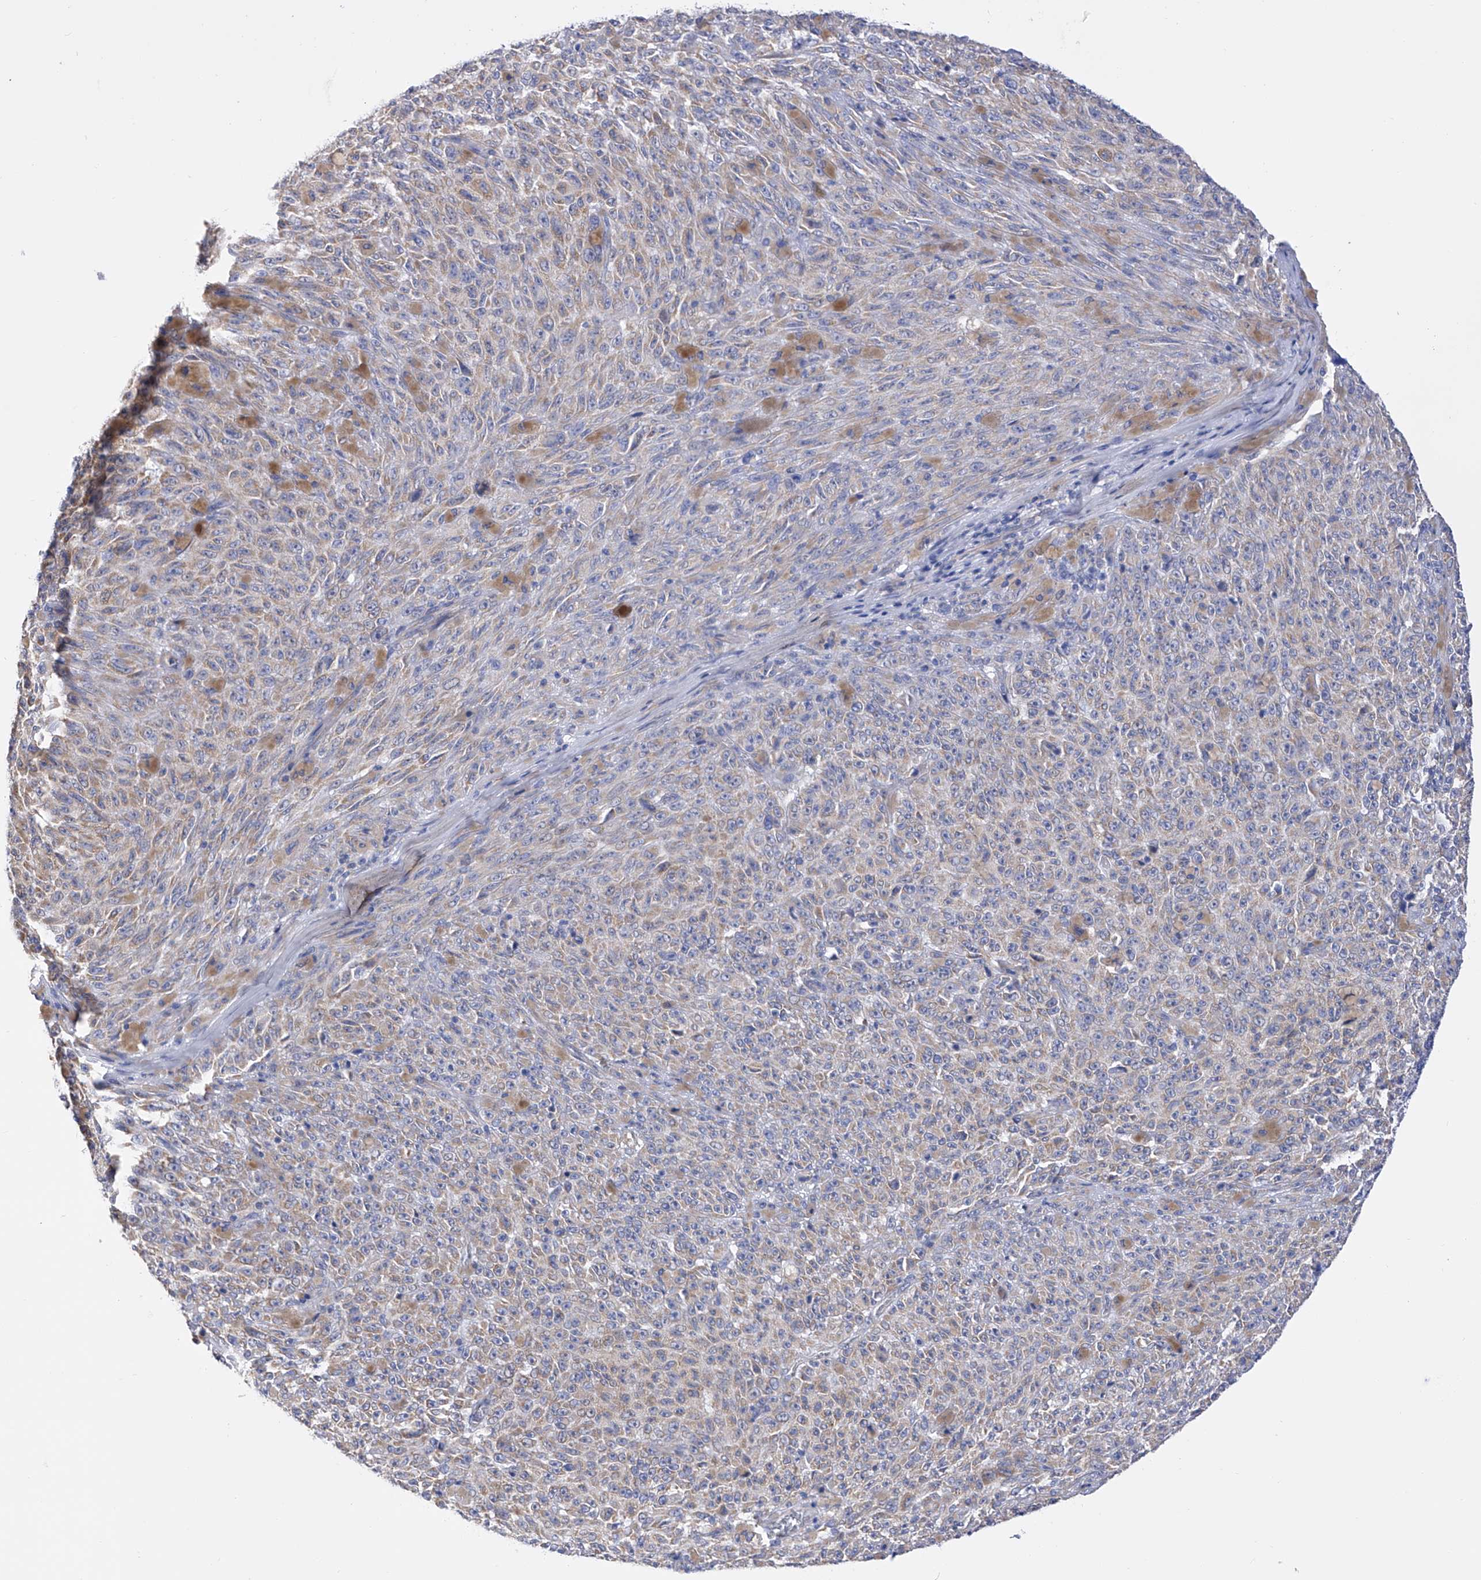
{"staining": {"intensity": "negative", "quantity": "none", "location": "none"}, "tissue": "melanoma", "cell_type": "Tumor cells", "image_type": "cancer", "snomed": [{"axis": "morphology", "description": "Malignant melanoma, NOS"}, {"axis": "topography", "description": "Skin"}], "caption": "Melanoma stained for a protein using immunohistochemistry demonstrates no expression tumor cells.", "gene": "FLG", "patient": {"sex": "female", "age": 82}}